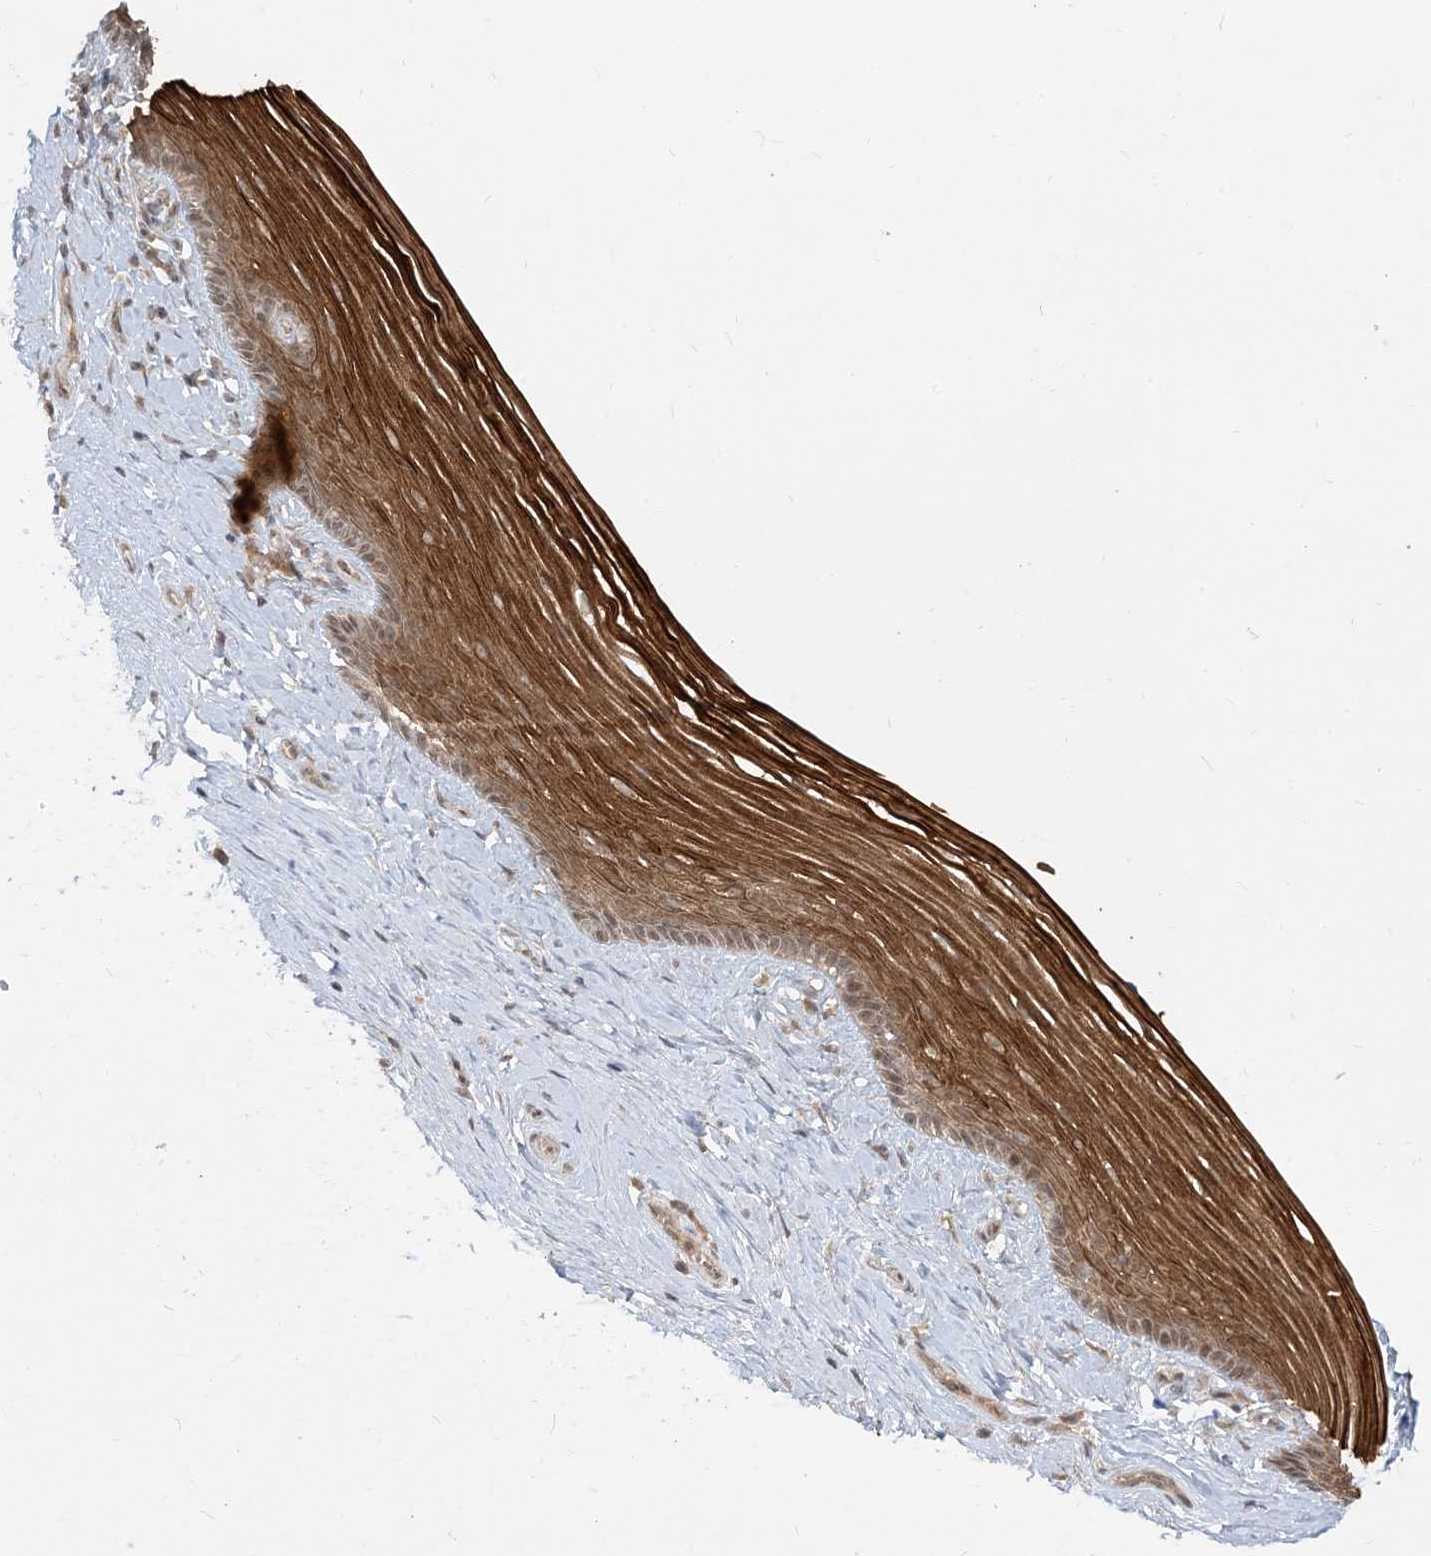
{"staining": {"intensity": "strong", "quantity": "25%-75%", "location": "cytoplasmic/membranous"}, "tissue": "vagina", "cell_type": "Squamous epithelial cells", "image_type": "normal", "snomed": [{"axis": "morphology", "description": "Normal tissue, NOS"}, {"axis": "topography", "description": "Vagina"}], "caption": "An image of human vagina stained for a protein displays strong cytoplasmic/membranous brown staining in squamous epithelial cells.", "gene": "TBCC", "patient": {"sex": "female", "age": 46}}